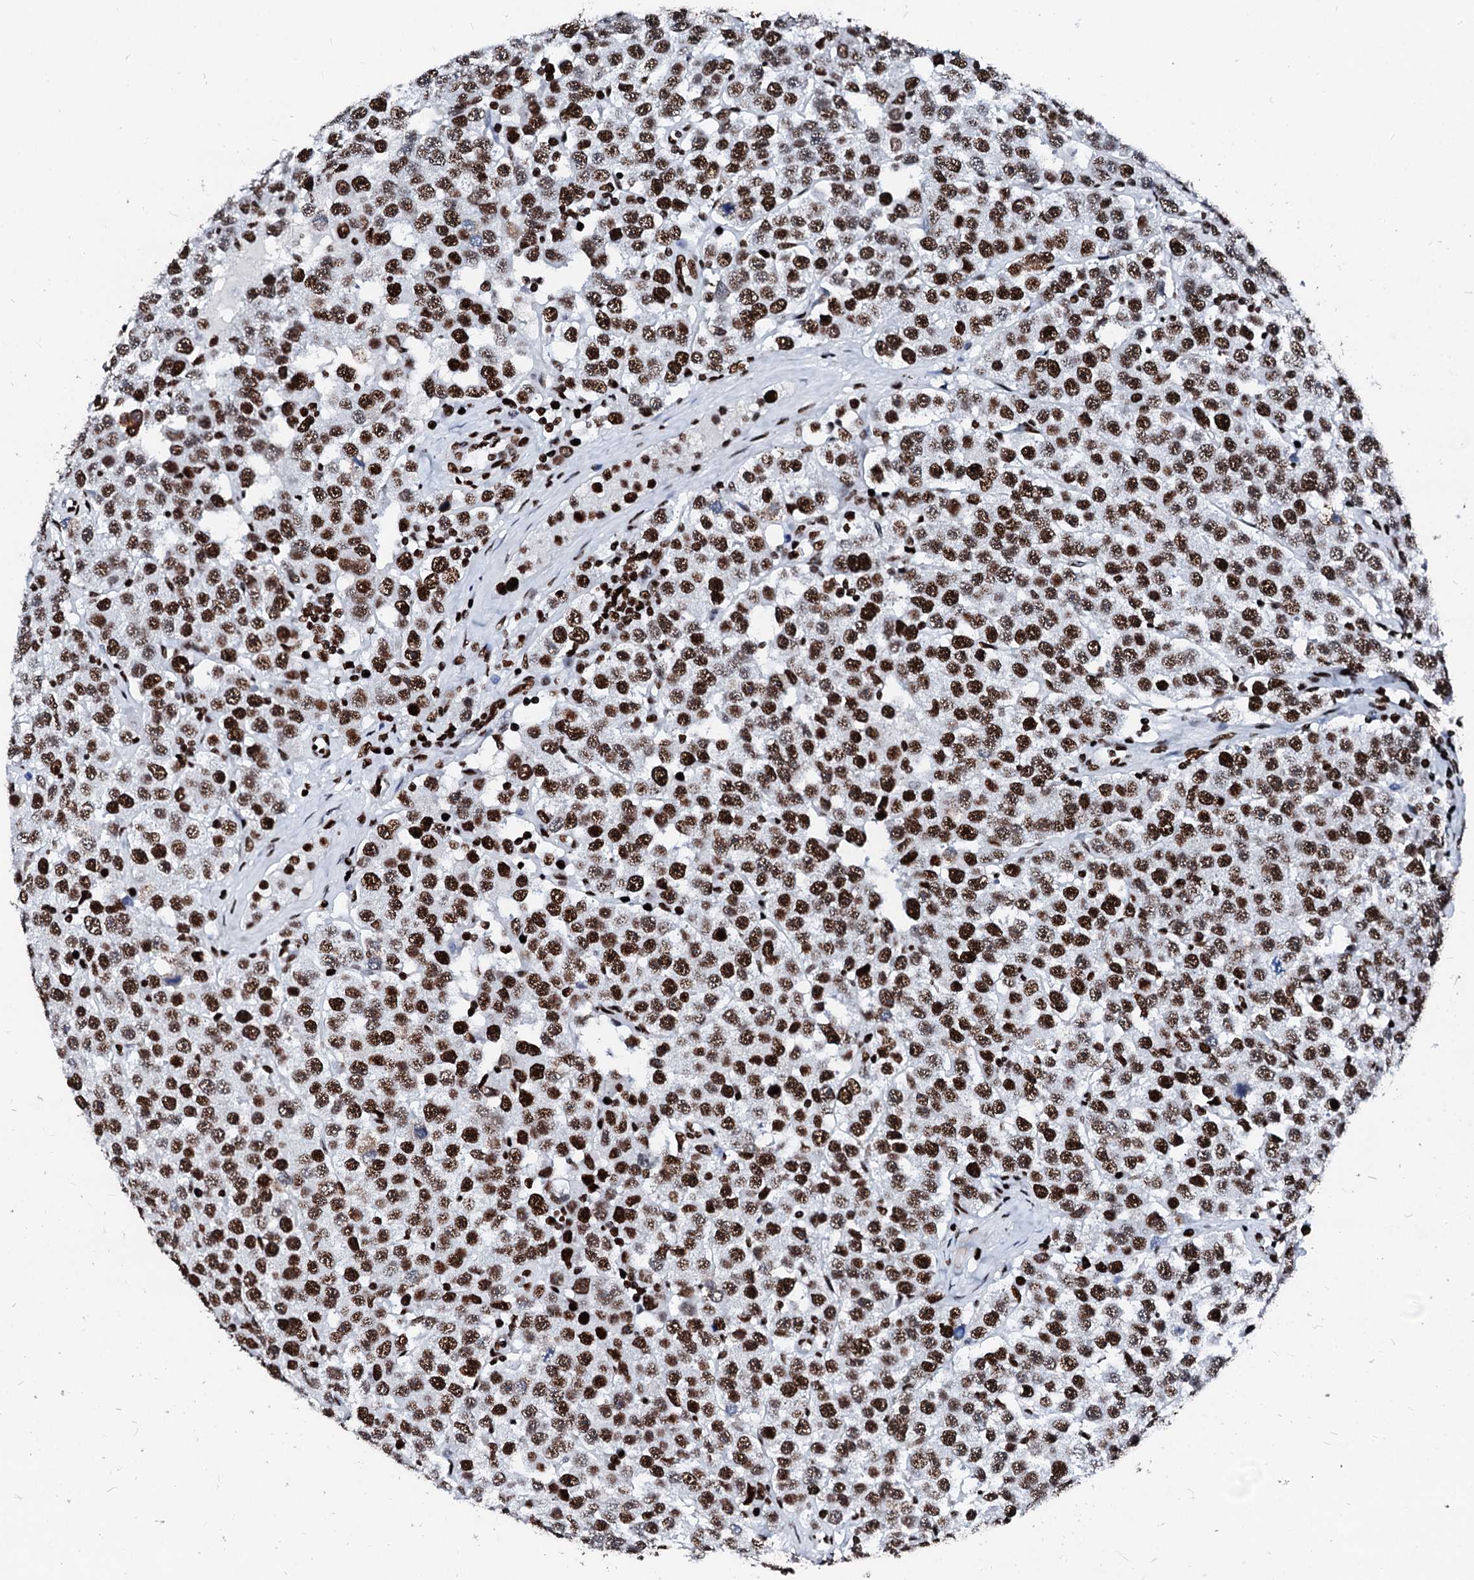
{"staining": {"intensity": "strong", "quantity": ">75%", "location": "cytoplasmic/membranous,nuclear"}, "tissue": "testis cancer", "cell_type": "Tumor cells", "image_type": "cancer", "snomed": [{"axis": "morphology", "description": "Seminoma, NOS"}, {"axis": "topography", "description": "Testis"}], "caption": "Testis cancer tissue exhibits strong cytoplasmic/membranous and nuclear staining in about >75% of tumor cells, visualized by immunohistochemistry.", "gene": "RALY", "patient": {"sex": "male", "age": 28}}